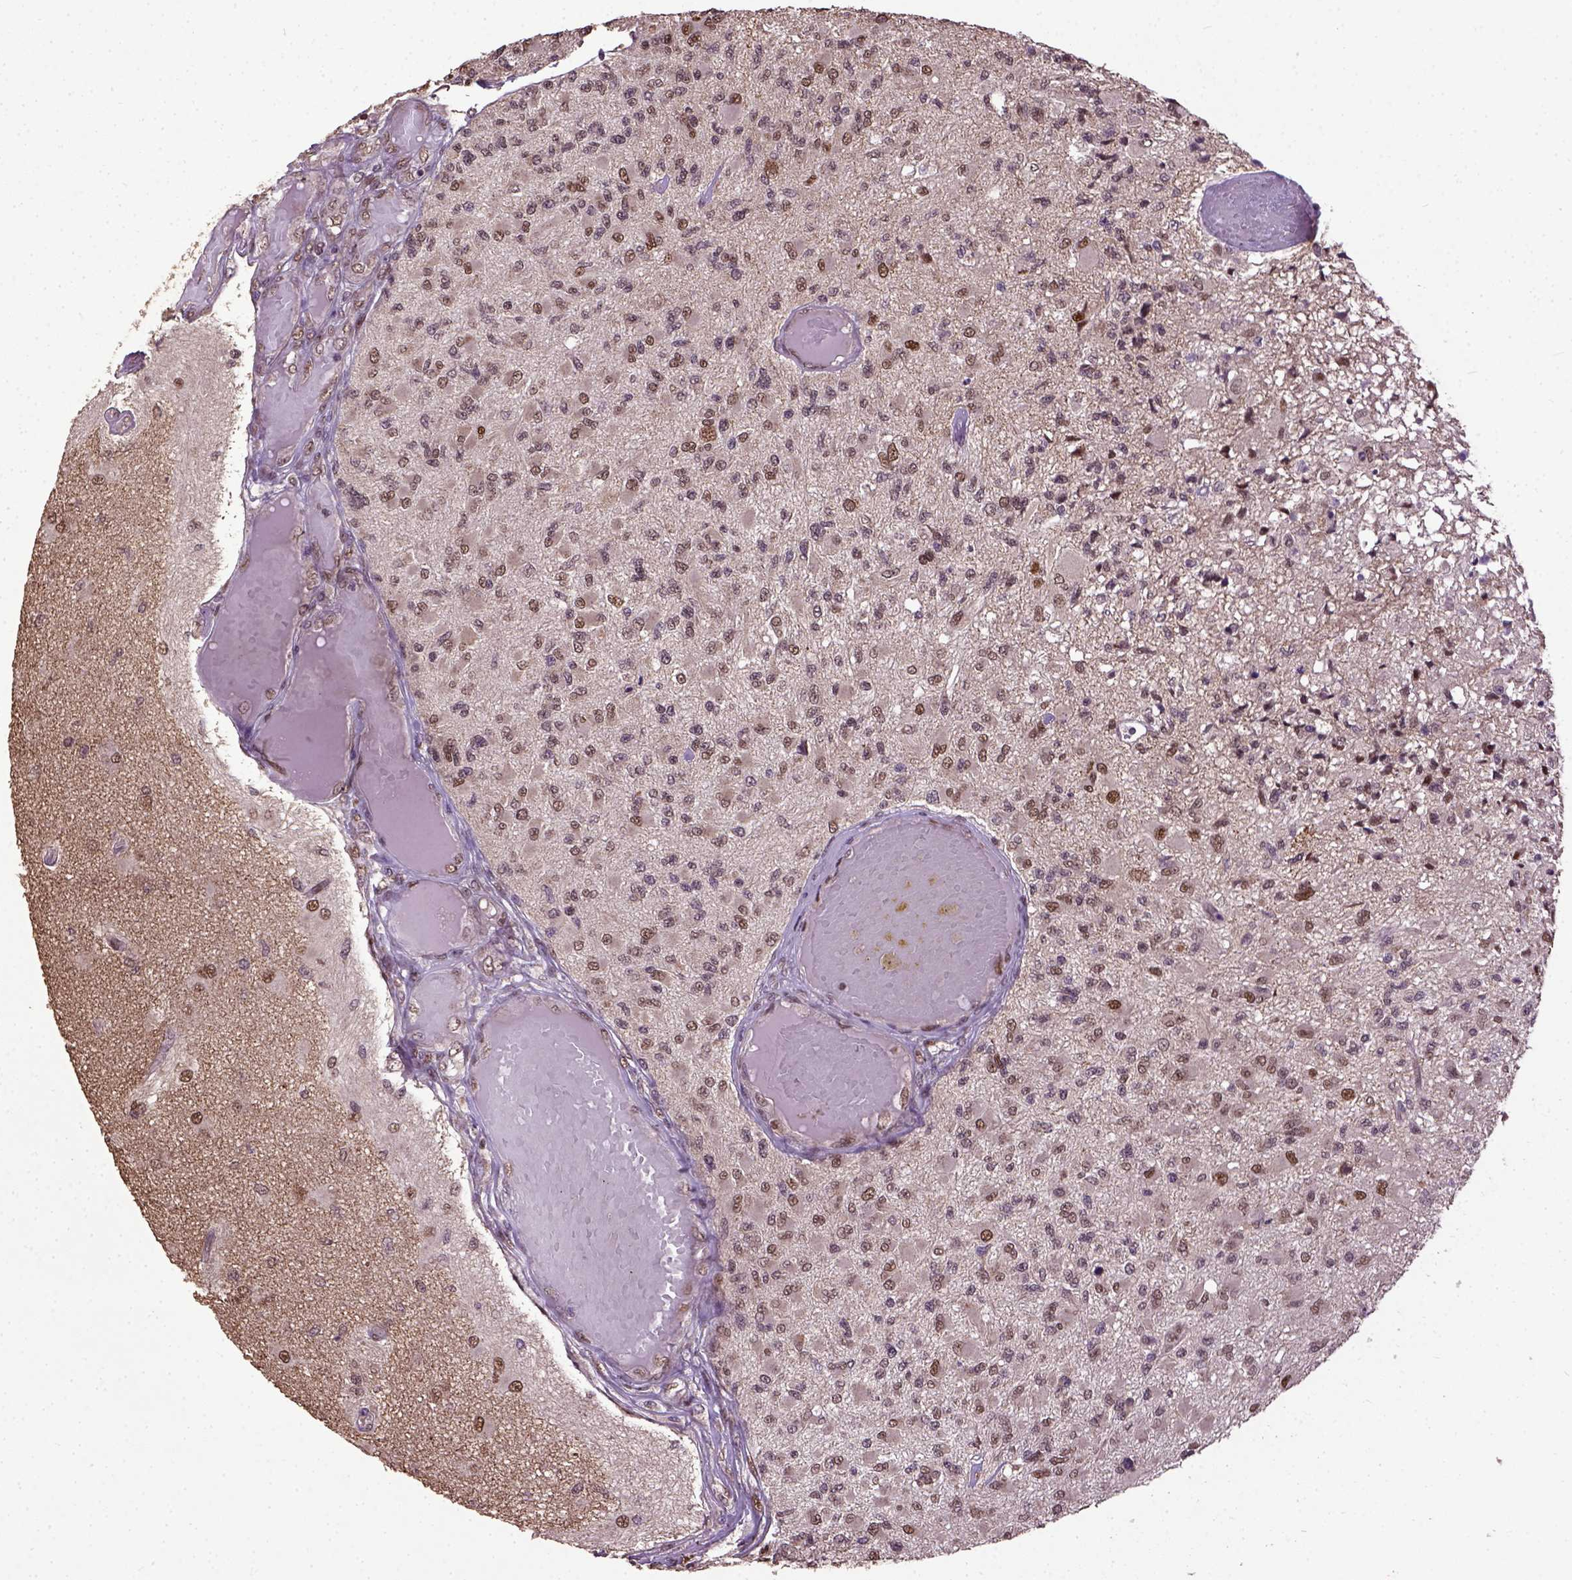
{"staining": {"intensity": "moderate", "quantity": "25%-75%", "location": "nuclear"}, "tissue": "glioma", "cell_type": "Tumor cells", "image_type": "cancer", "snomed": [{"axis": "morphology", "description": "Glioma, malignant, High grade"}, {"axis": "topography", "description": "Brain"}], "caption": "A high-resolution image shows immunohistochemistry (IHC) staining of glioma, which exhibits moderate nuclear staining in approximately 25%-75% of tumor cells.", "gene": "UBA3", "patient": {"sex": "female", "age": 63}}